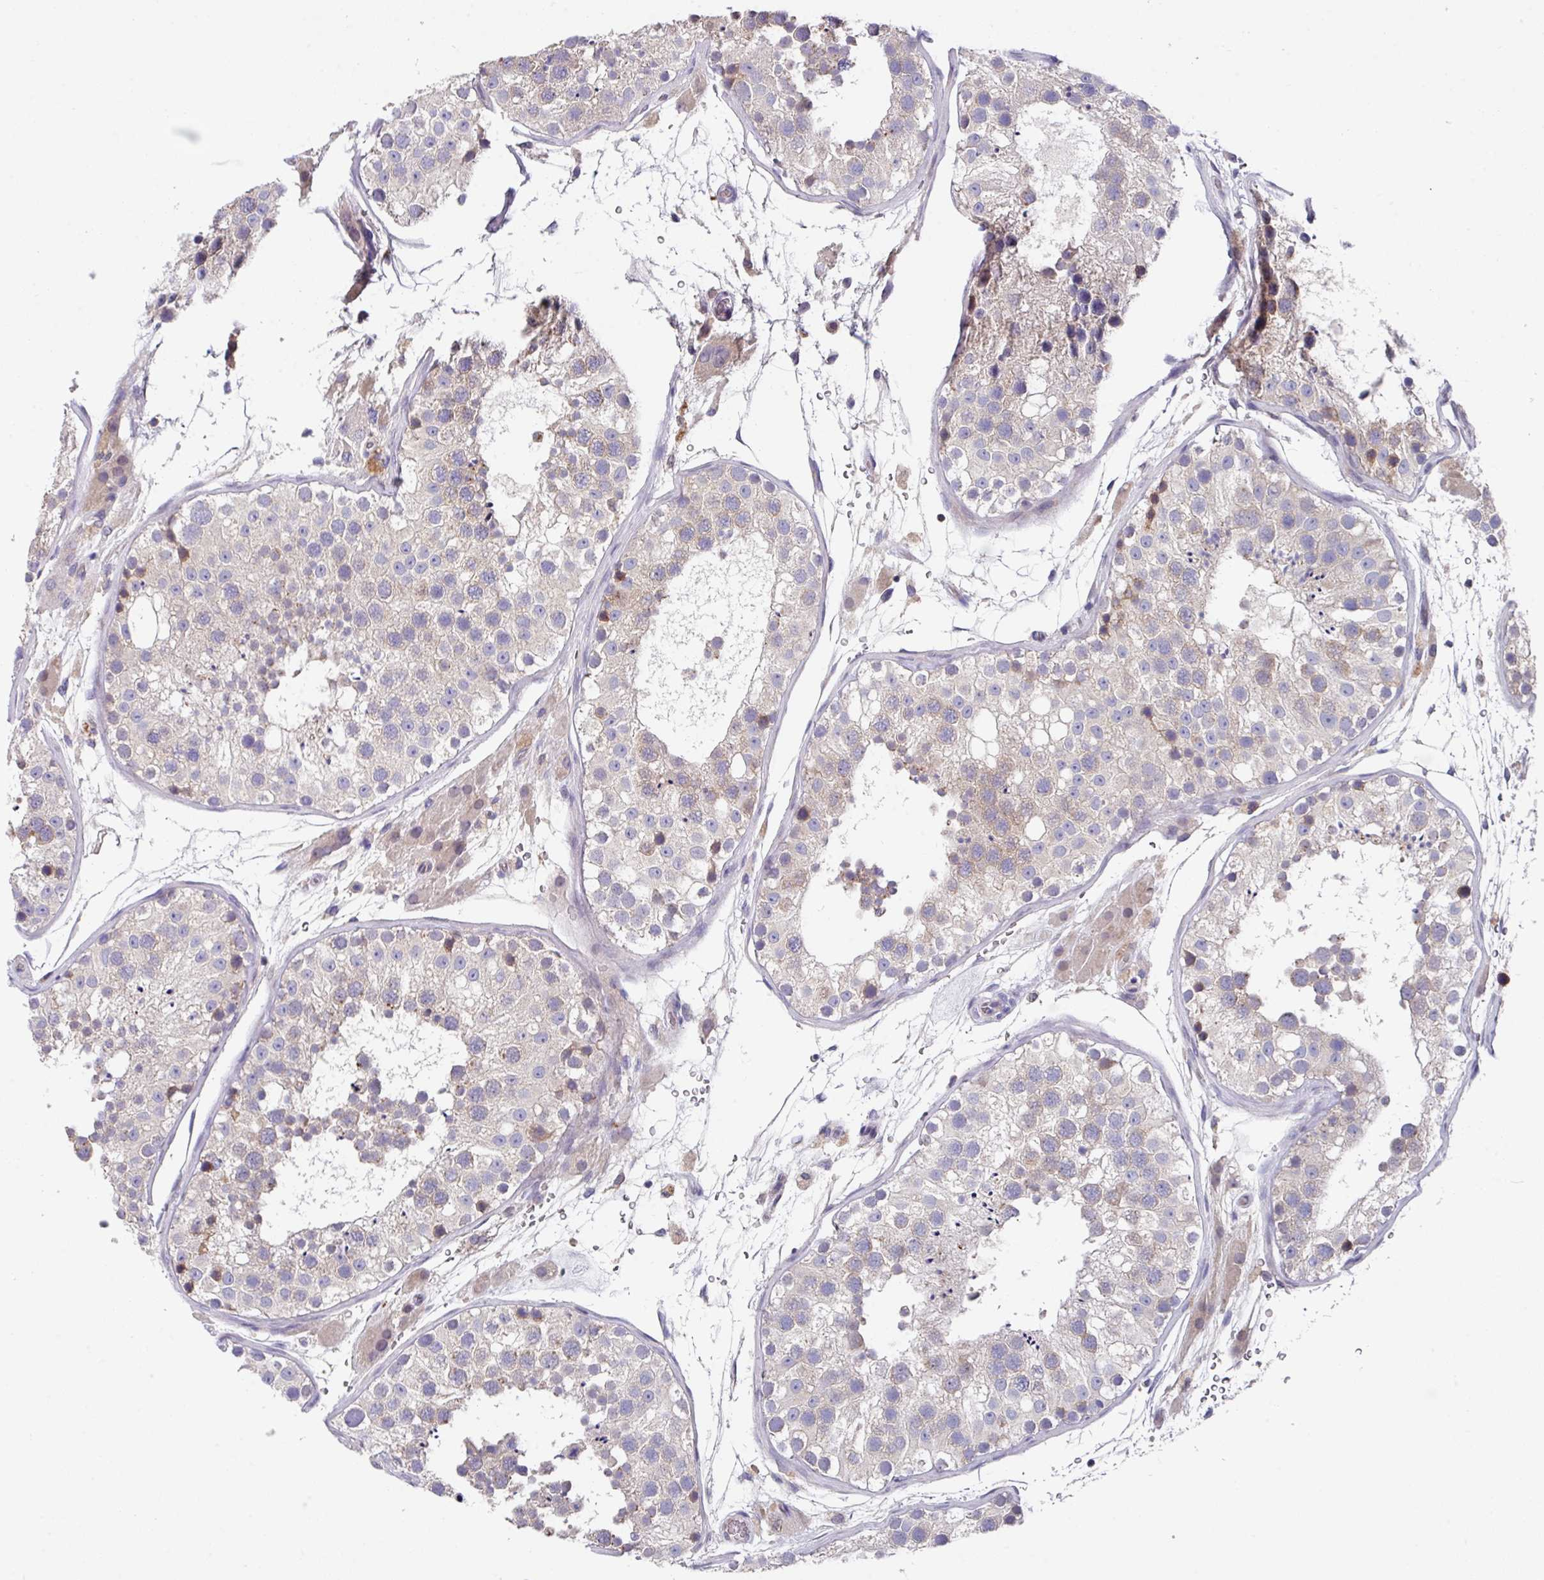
{"staining": {"intensity": "weak", "quantity": "<25%", "location": "cytoplasmic/membranous"}, "tissue": "testis", "cell_type": "Cells in seminiferous ducts", "image_type": "normal", "snomed": [{"axis": "morphology", "description": "Normal tissue, NOS"}, {"axis": "topography", "description": "Testis"}], "caption": "Immunohistochemistry of unremarkable testis exhibits no positivity in cells in seminiferous ducts.", "gene": "EIF4B", "patient": {"sex": "male", "age": 26}}